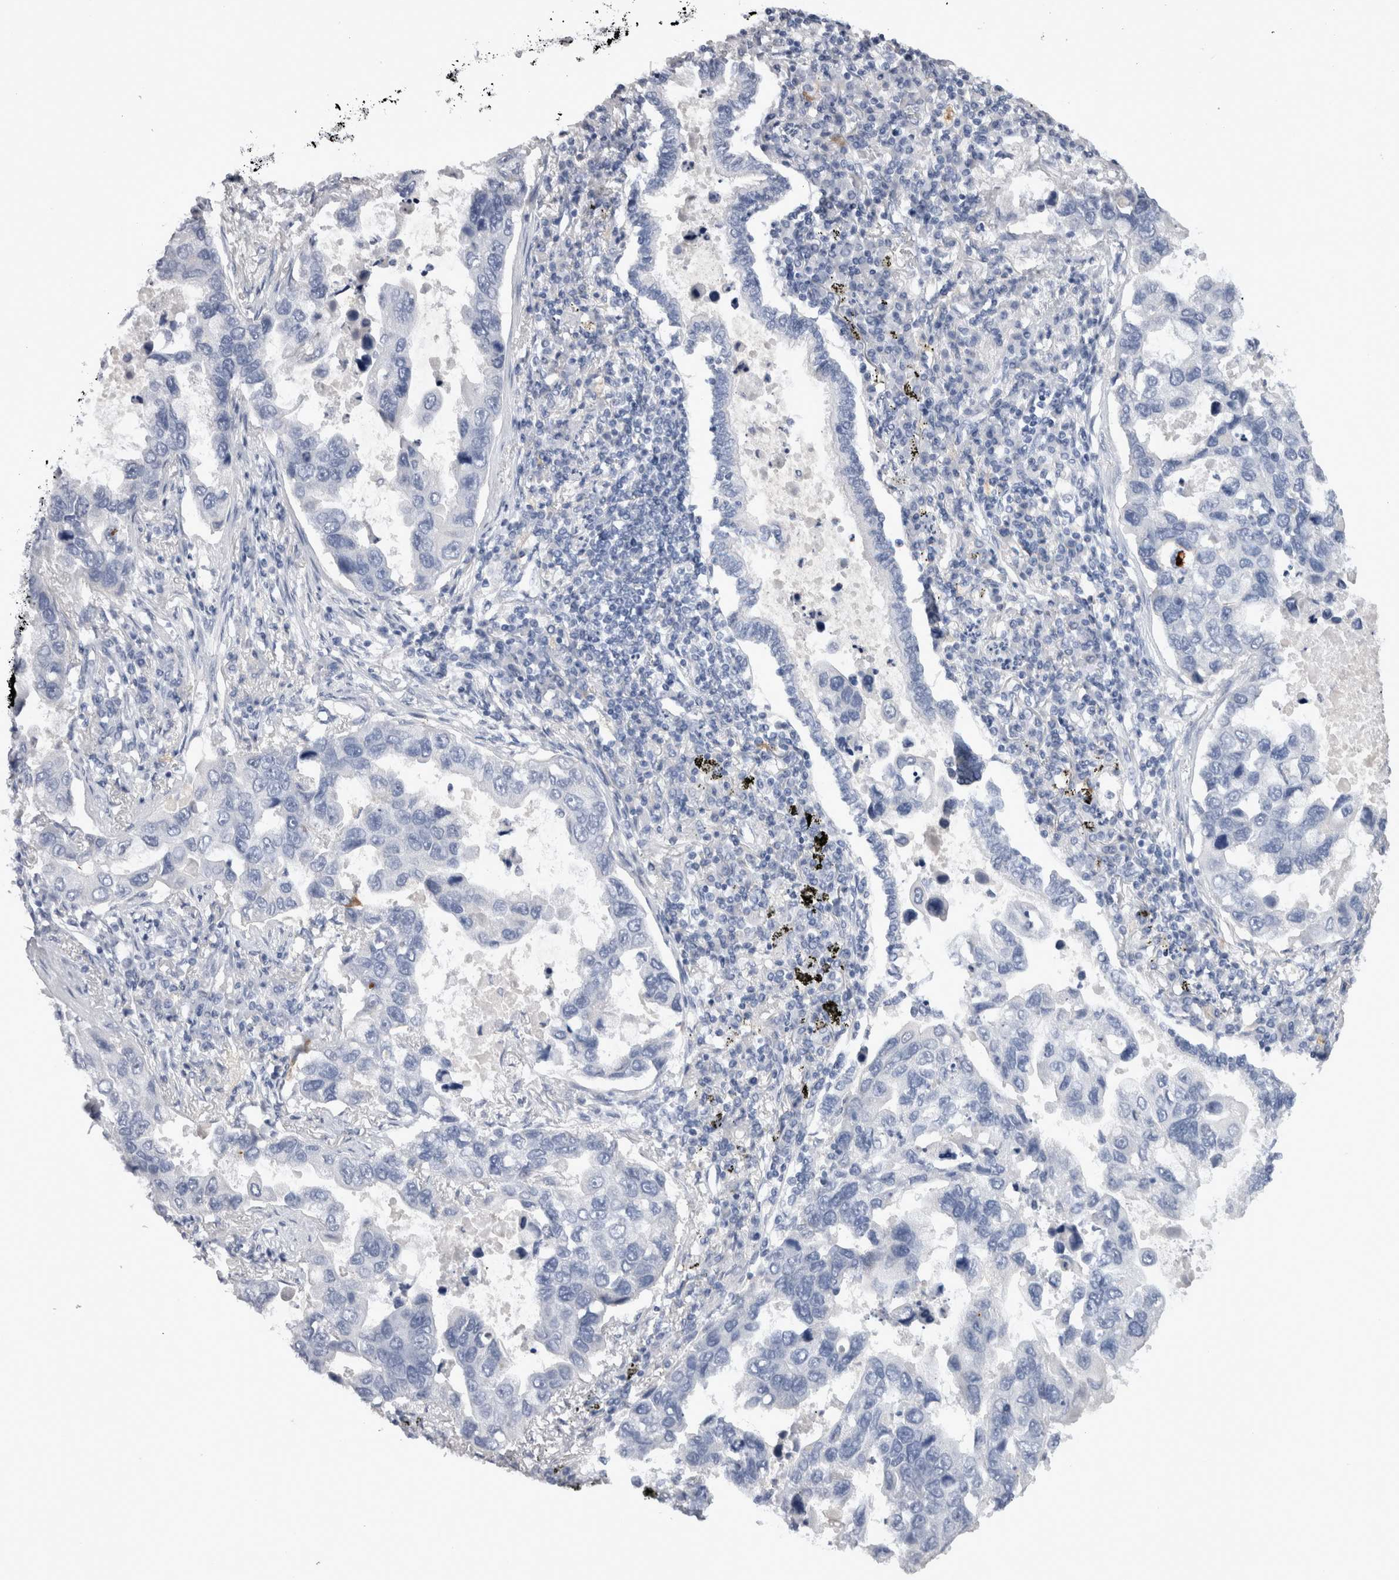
{"staining": {"intensity": "negative", "quantity": "none", "location": "none"}, "tissue": "lung cancer", "cell_type": "Tumor cells", "image_type": "cancer", "snomed": [{"axis": "morphology", "description": "Adenocarcinoma, NOS"}, {"axis": "topography", "description": "Lung"}], "caption": "IHC image of human adenocarcinoma (lung) stained for a protein (brown), which demonstrates no positivity in tumor cells.", "gene": "ADAM2", "patient": {"sex": "male", "age": 64}}